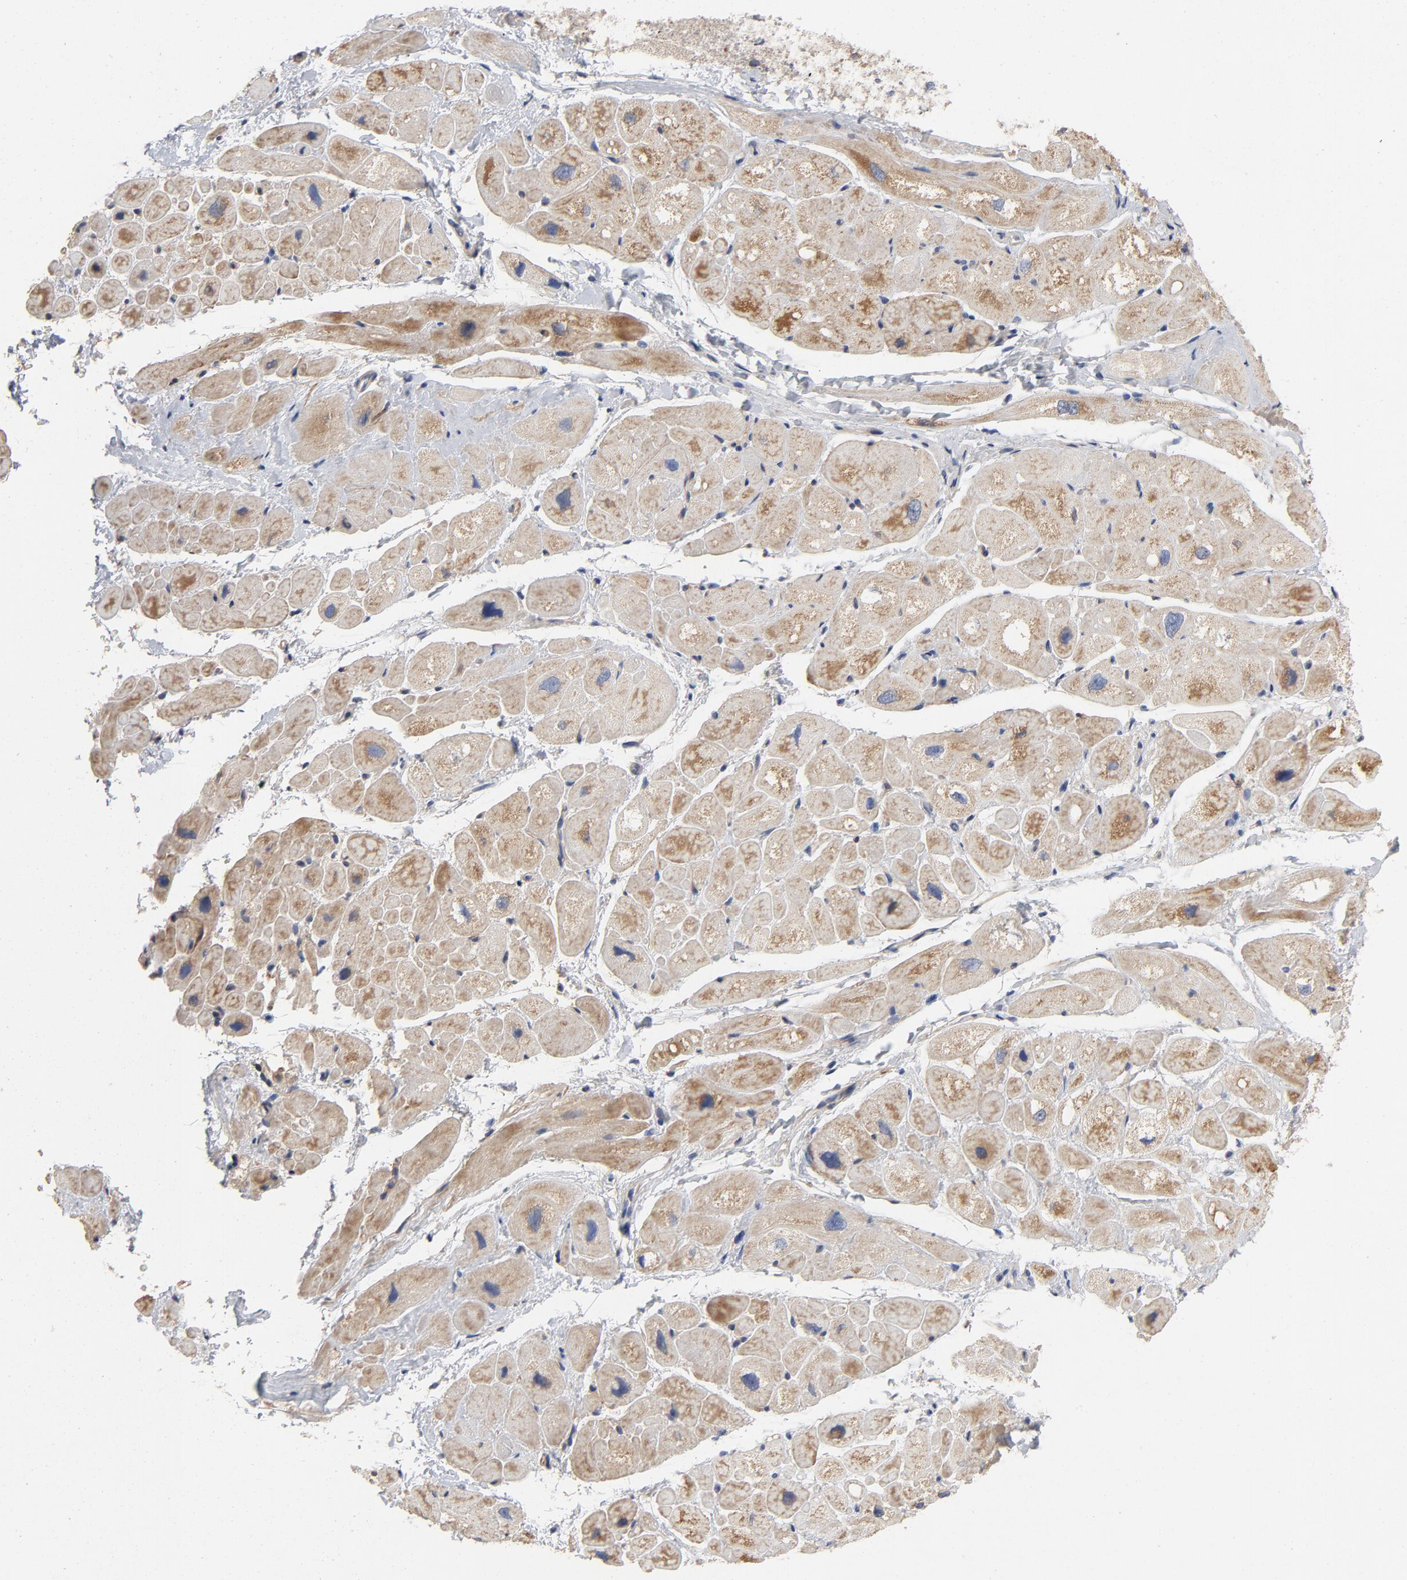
{"staining": {"intensity": "moderate", "quantity": ">75%", "location": "cytoplasmic/membranous"}, "tissue": "heart muscle", "cell_type": "Cardiomyocytes", "image_type": "normal", "snomed": [{"axis": "morphology", "description": "Normal tissue, NOS"}, {"axis": "topography", "description": "Heart"}], "caption": "A micrograph showing moderate cytoplasmic/membranous expression in about >75% of cardiomyocytes in benign heart muscle, as visualized by brown immunohistochemical staining.", "gene": "CCDC134", "patient": {"sex": "male", "age": 49}}